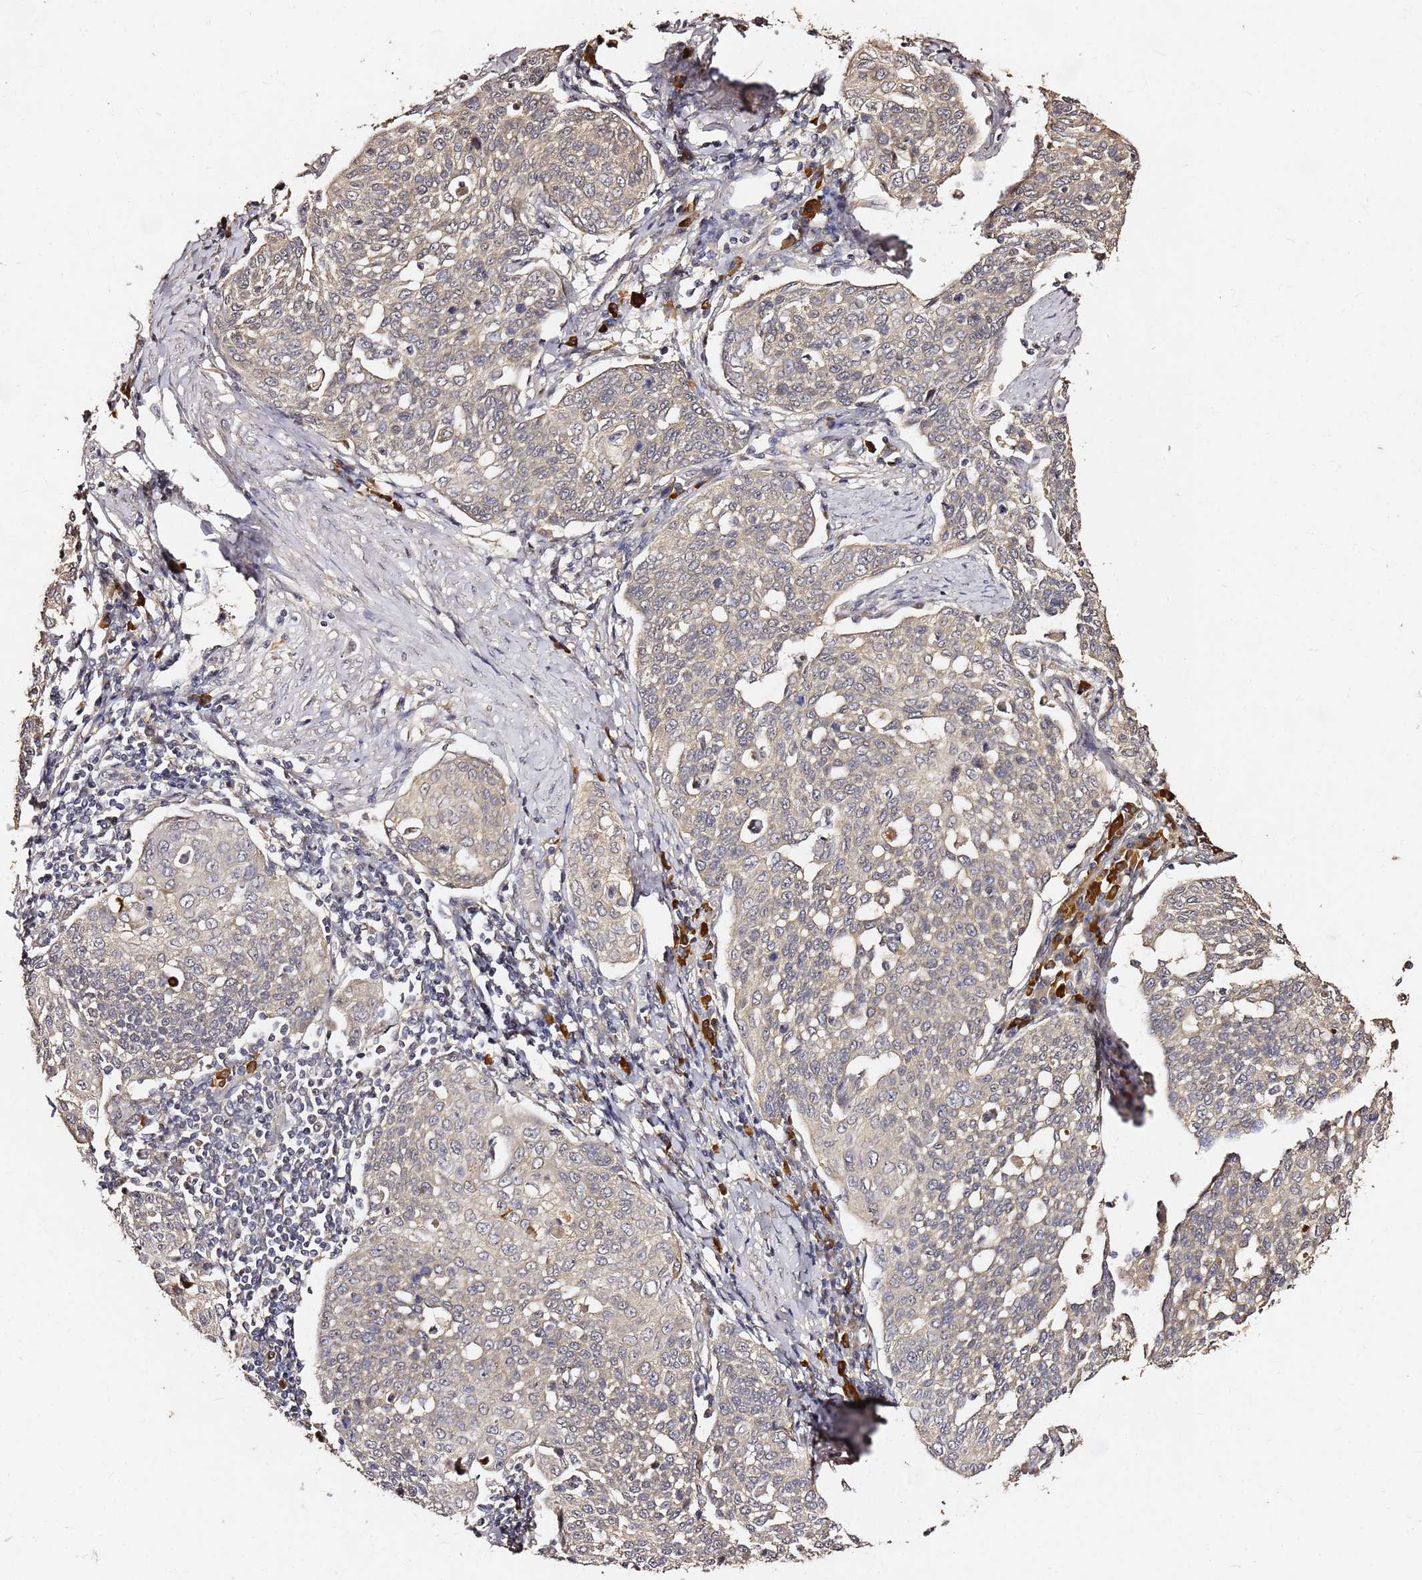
{"staining": {"intensity": "weak", "quantity": "<25%", "location": "cytoplasmic/membranous"}, "tissue": "cervical cancer", "cell_type": "Tumor cells", "image_type": "cancer", "snomed": [{"axis": "morphology", "description": "Squamous cell carcinoma, NOS"}, {"axis": "topography", "description": "Cervix"}], "caption": "This is a image of IHC staining of cervical squamous cell carcinoma, which shows no expression in tumor cells.", "gene": "C6orf136", "patient": {"sex": "female", "age": 34}}